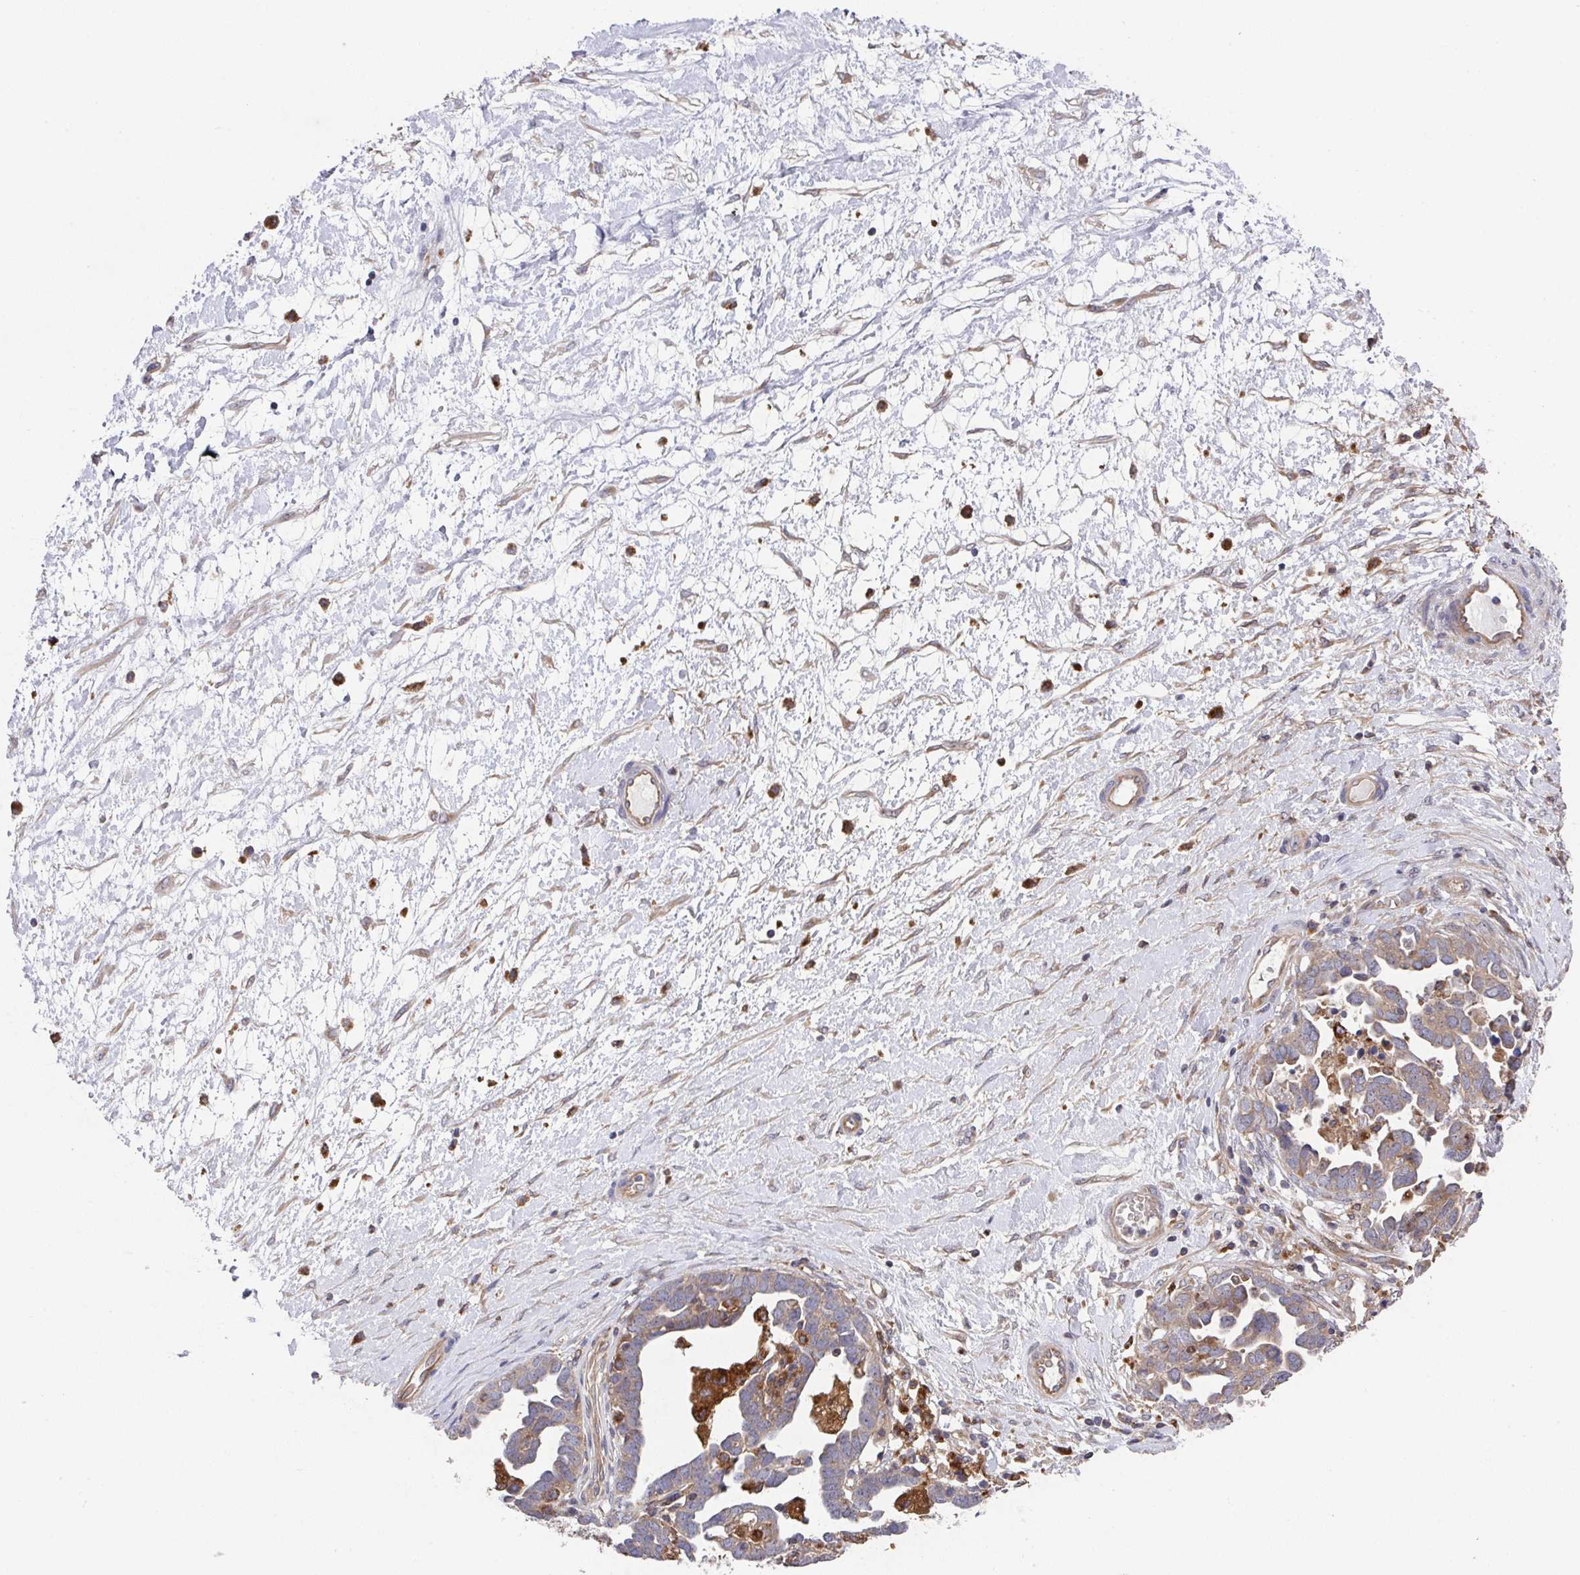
{"staining": {"intensity": "weak", "quantity": "25%-75%", "location": "cytoplasmic/membranous"}, "tissue": "ovarian cancer", "cell_type": "Tumor cells", "image_type": "cancer", "snomed": [{"axis": "morphology", "description": "Cystadenocarcinoma, serous, NOS"}, {"axis": "topography", "description": "Ovary"}], "caption": "Protein expression analysis of human ovarian cancer (serous cystadenocarcinoma) reveals weak cytoplasmic/membranous staining in about 25%-75% of tumor cells. (Brightfield microscopy of DAB IHC at high magnification).", "gene": "TRIM14", "patient": {"sex": "female", "age": 54}}